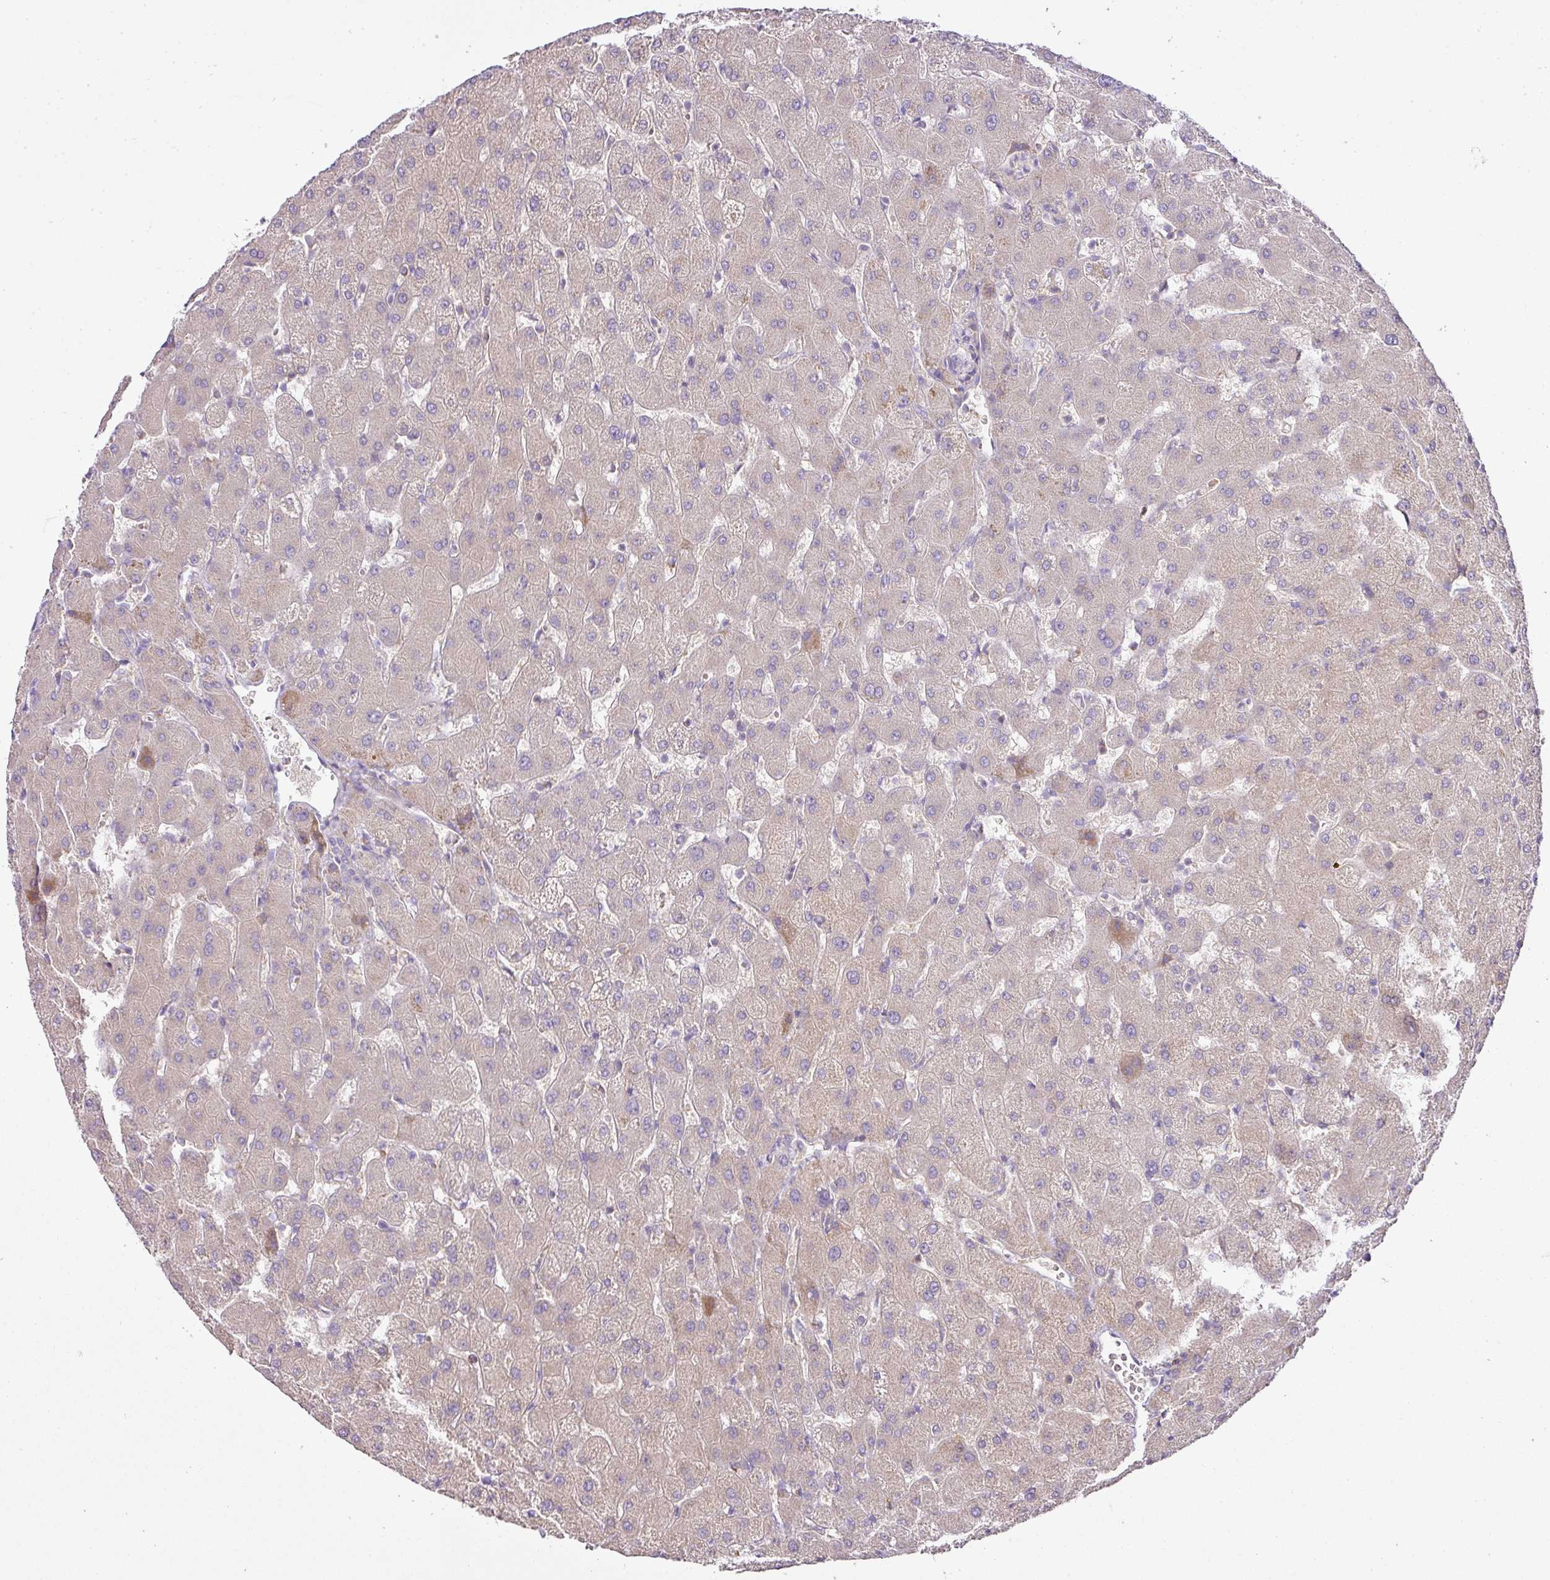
{"staining": {"intensity": "negative", "quantity": "none", "location": "none"}, "tissue": "liver", "cell_type": "Cholangiocytes", "image_type": "normal", "snomed": [{"axis": "morphology", "description": "Normal tissue, NOS"}, {"axis": "topography", "description": "Liver"}], "caption": "A histopathology image of human liver is negative for staining in cholangiocytes. (DAB (3,3'-diaminobenzidine) immunohistochemistry (IHC) visualized using brightfield microscopy, high magnification).", "gene": "HOXC13", "patient": {"sex": "female", "age": 63}}